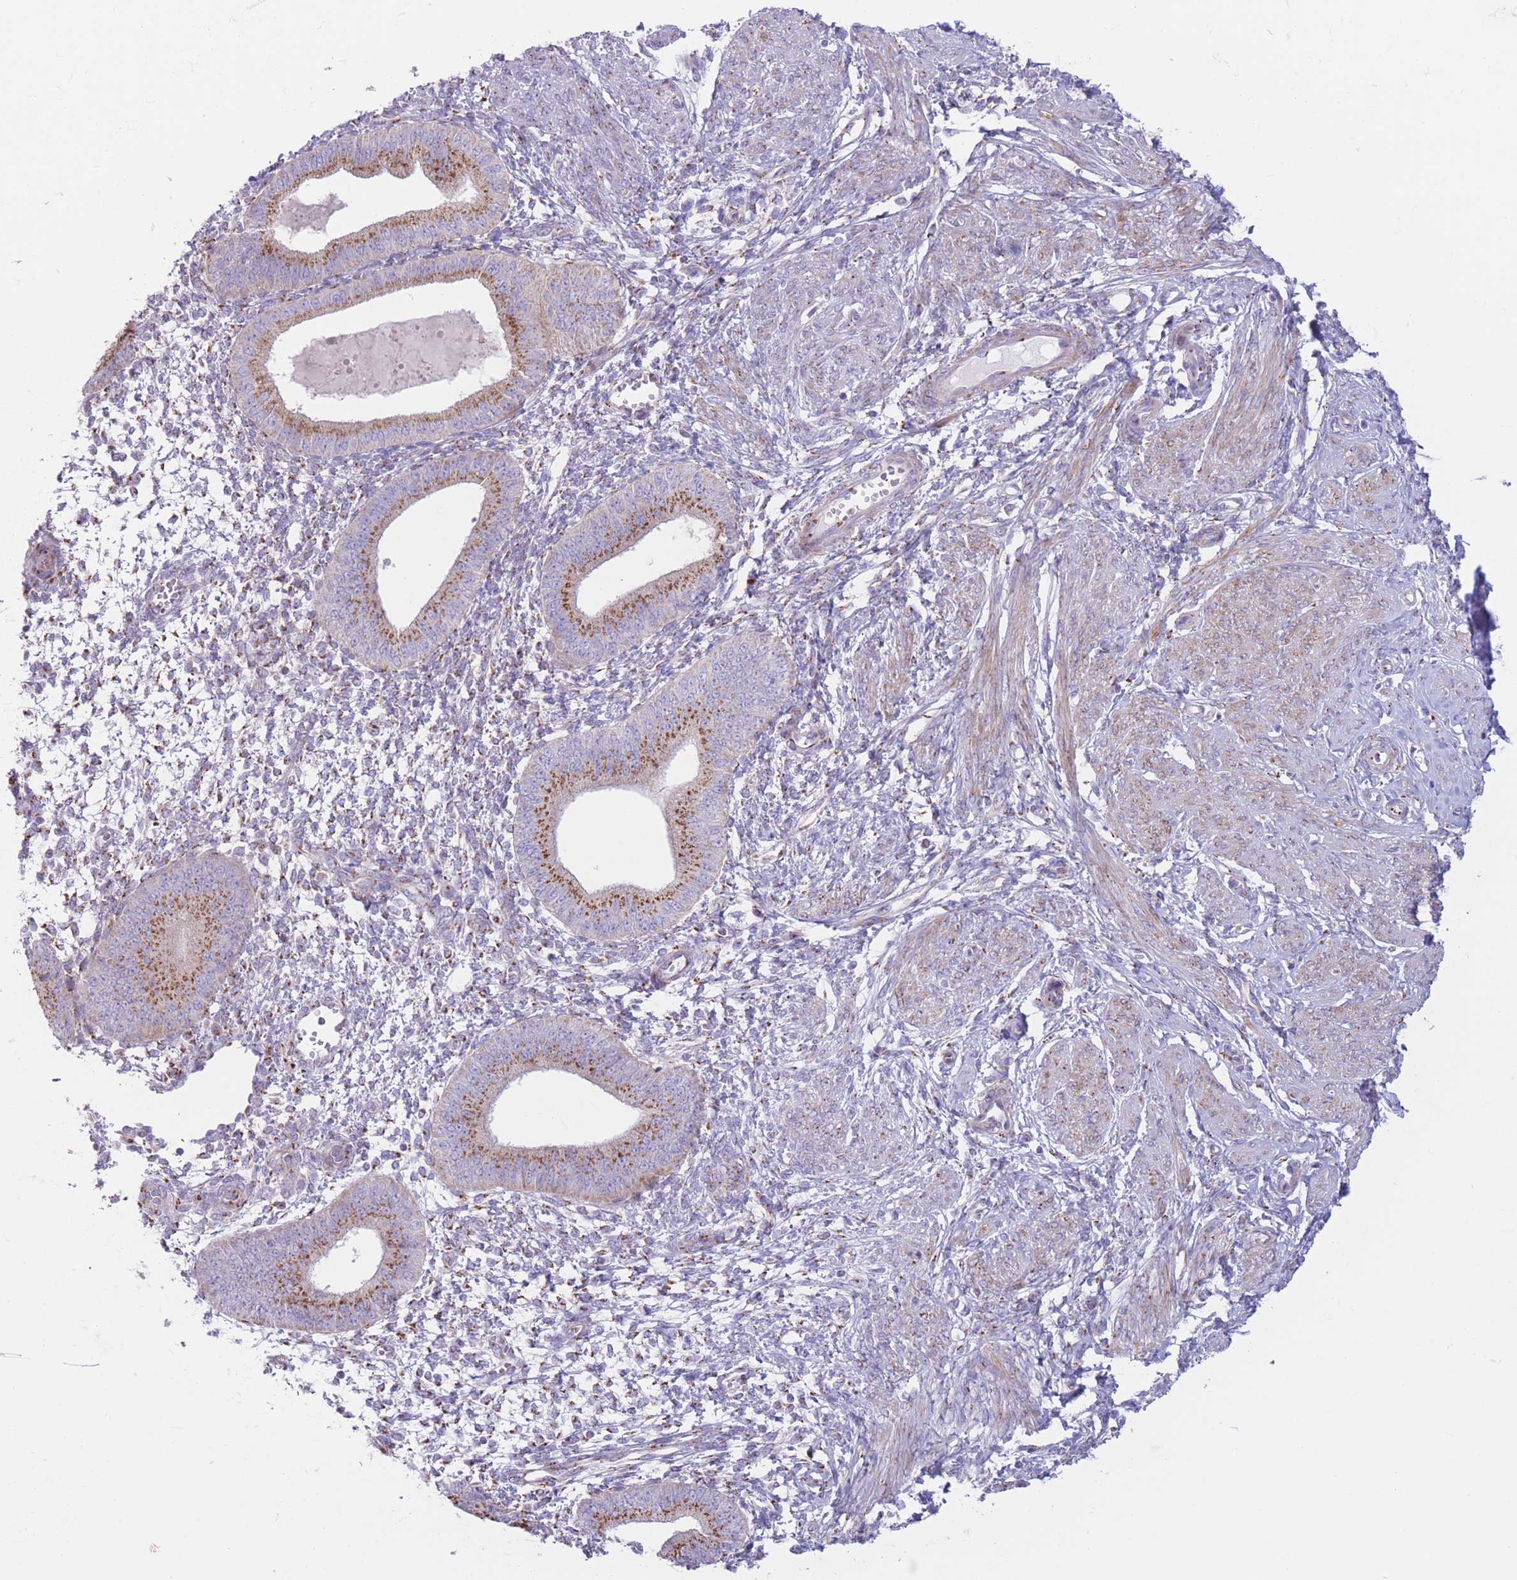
{"staining": {"intensity": "strong", "quantity": "25%-75%", "location": "cytoplasmic/membranous"}, "tissue": "endometrium", "cell_type": "Cells in endometrial stroma", "image_type": "normal", "snomed": [{"axis": "morphology", "description": "Normal tissue, NOS"}, {"axis": "topography", "description": "Endometrium"}], "caption": "Benign endometrium was stained to show a protein in brown. There is high levels of strong cytoplasmic/membranous expression in about 25%-75% of cells in endometrial stroma. (DAB (3,3'-diaminobenzidine) = brown stain, brightfield microscopy at high magnification).", "gene": "MPND", "patient": {"sex": "female", "age": 49}}